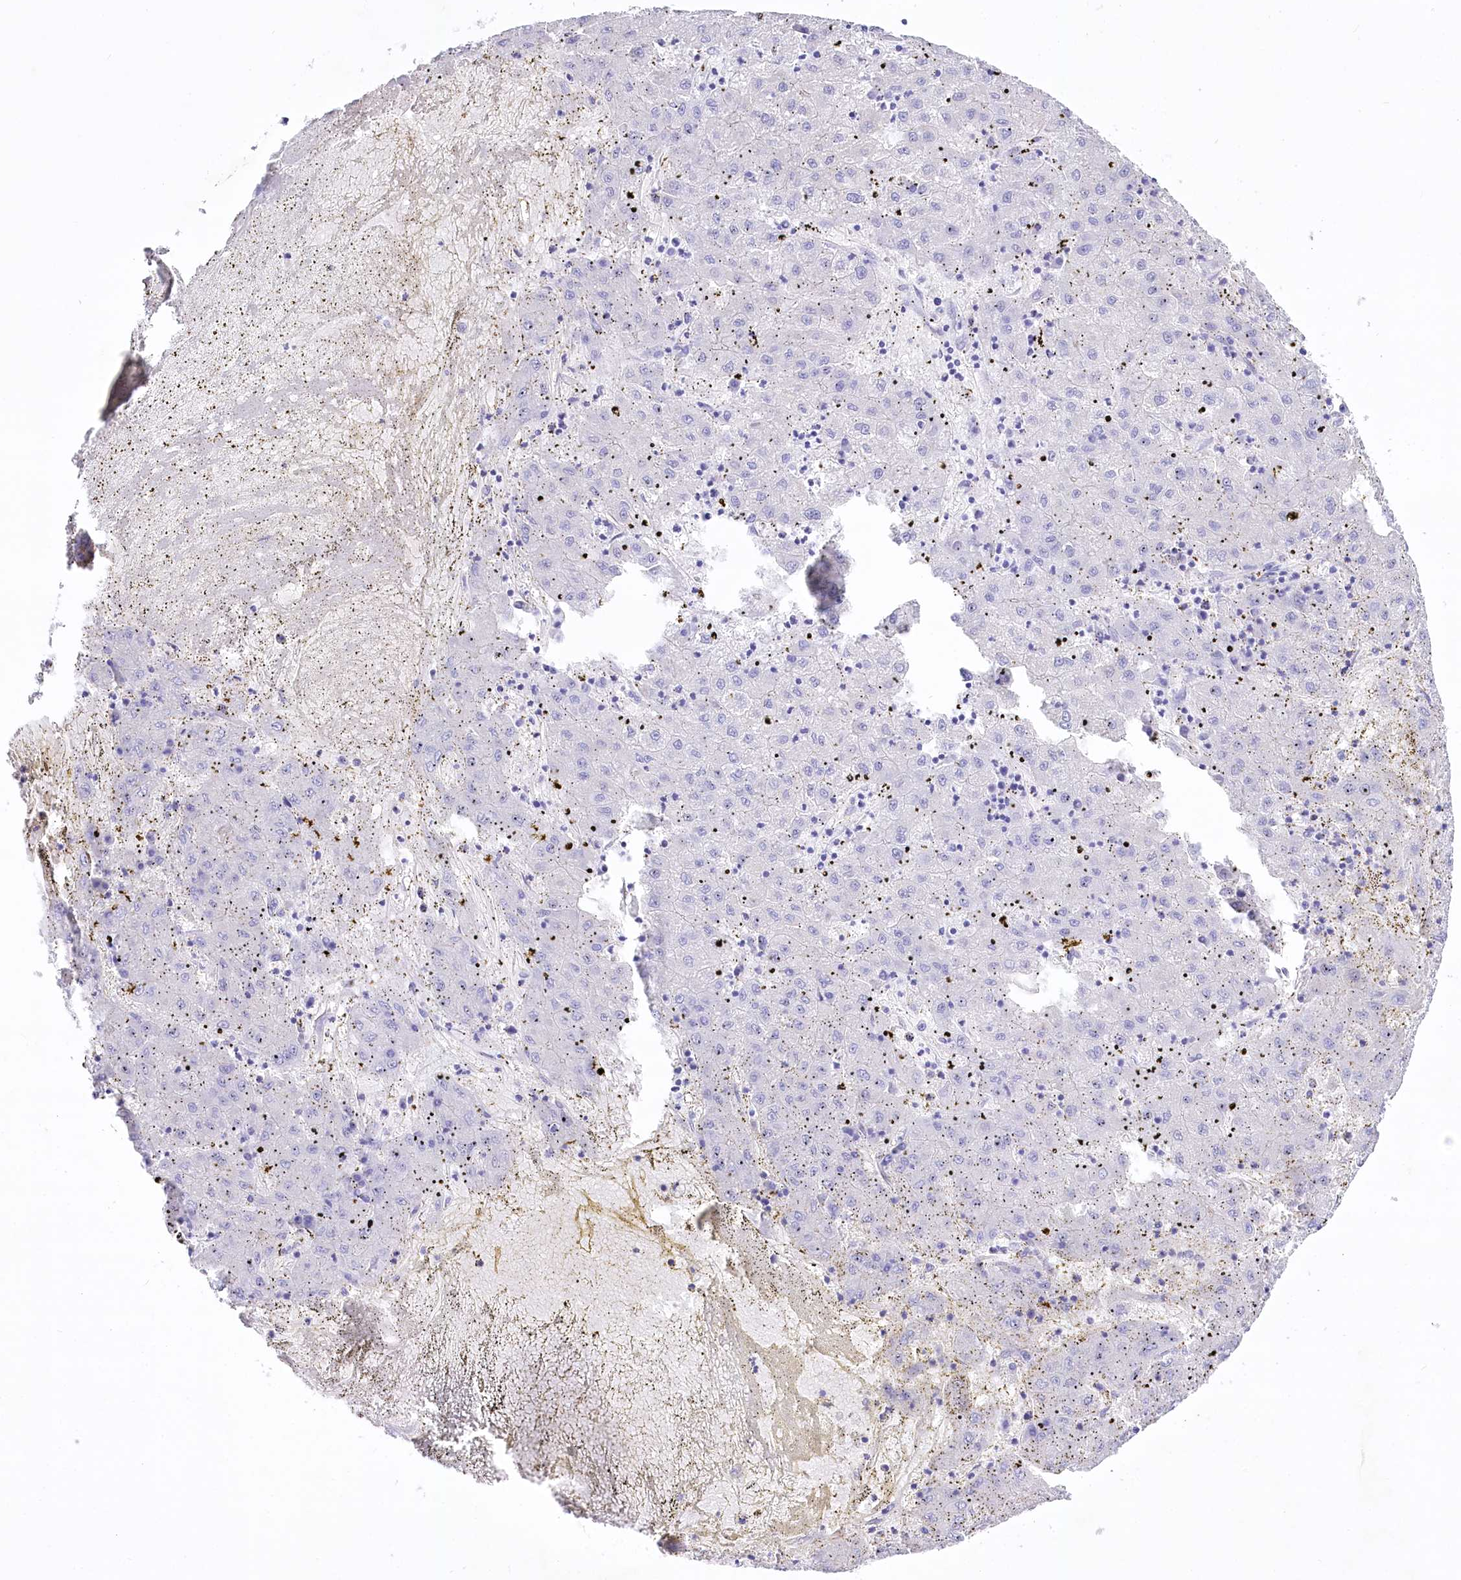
{"staining": {"intensity": "negative", "quantity": "none", "location": "none"}, "tissue": "liver cancer", "cell_type": "Tumor cells", "image_type": "cancer", "snomed": [{"axis": "morphology", "description": "Carcinoma, Hepatocellular, NOS"}, {"axis": "topography", "description": "Liver"}], "caption": "Immunohistochemistry (IHC) image of hepatocellular carcinoma (liver) stained for a protein (brown), which demonstrates no expression in tumor cells.", "gene": "LRRC34", "patient": {"sex": "male", "age": 72}}